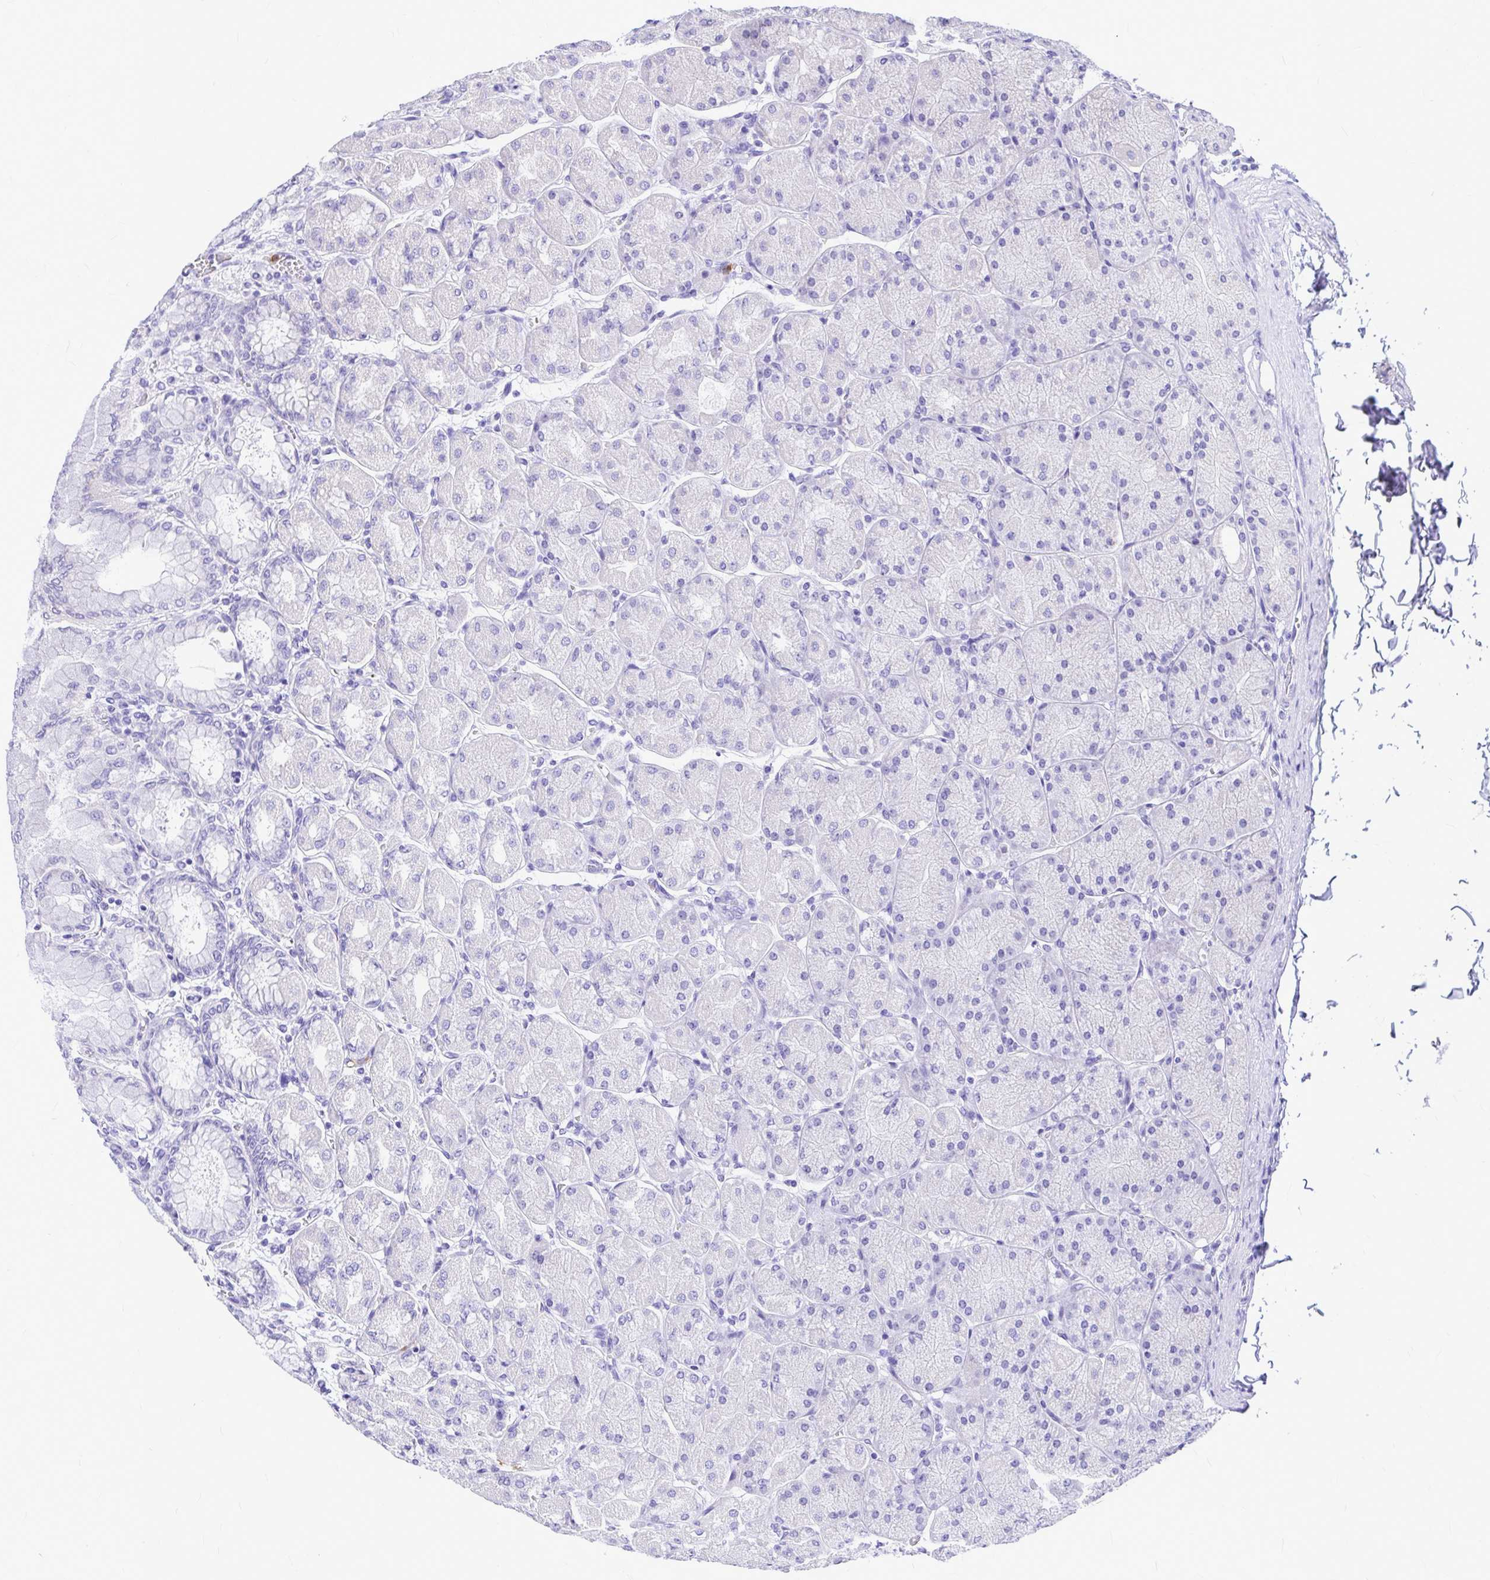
{"staining": {"intensity": "negative", "quantity": "none", "location": "none"}, "tissue": "stomach", "cell_type": "Glandular cells", "image_type": "normal", "snomed": [{"axis": "morphology", "description": "Normal tissue, NOS"}, {"axis": "topography", "description": "Stomach, upper"}], "caption": "Protein analysis of unremarkable stomach displays no significant staining in glandular cells. The staining is performed using DAB (3,3'-diaminobenzidine) brown chromogen with nuclei counter-stained in using hematoxylin.", "gene": "CLEC1B", "patient": {"sex": "female", "age": 56}}